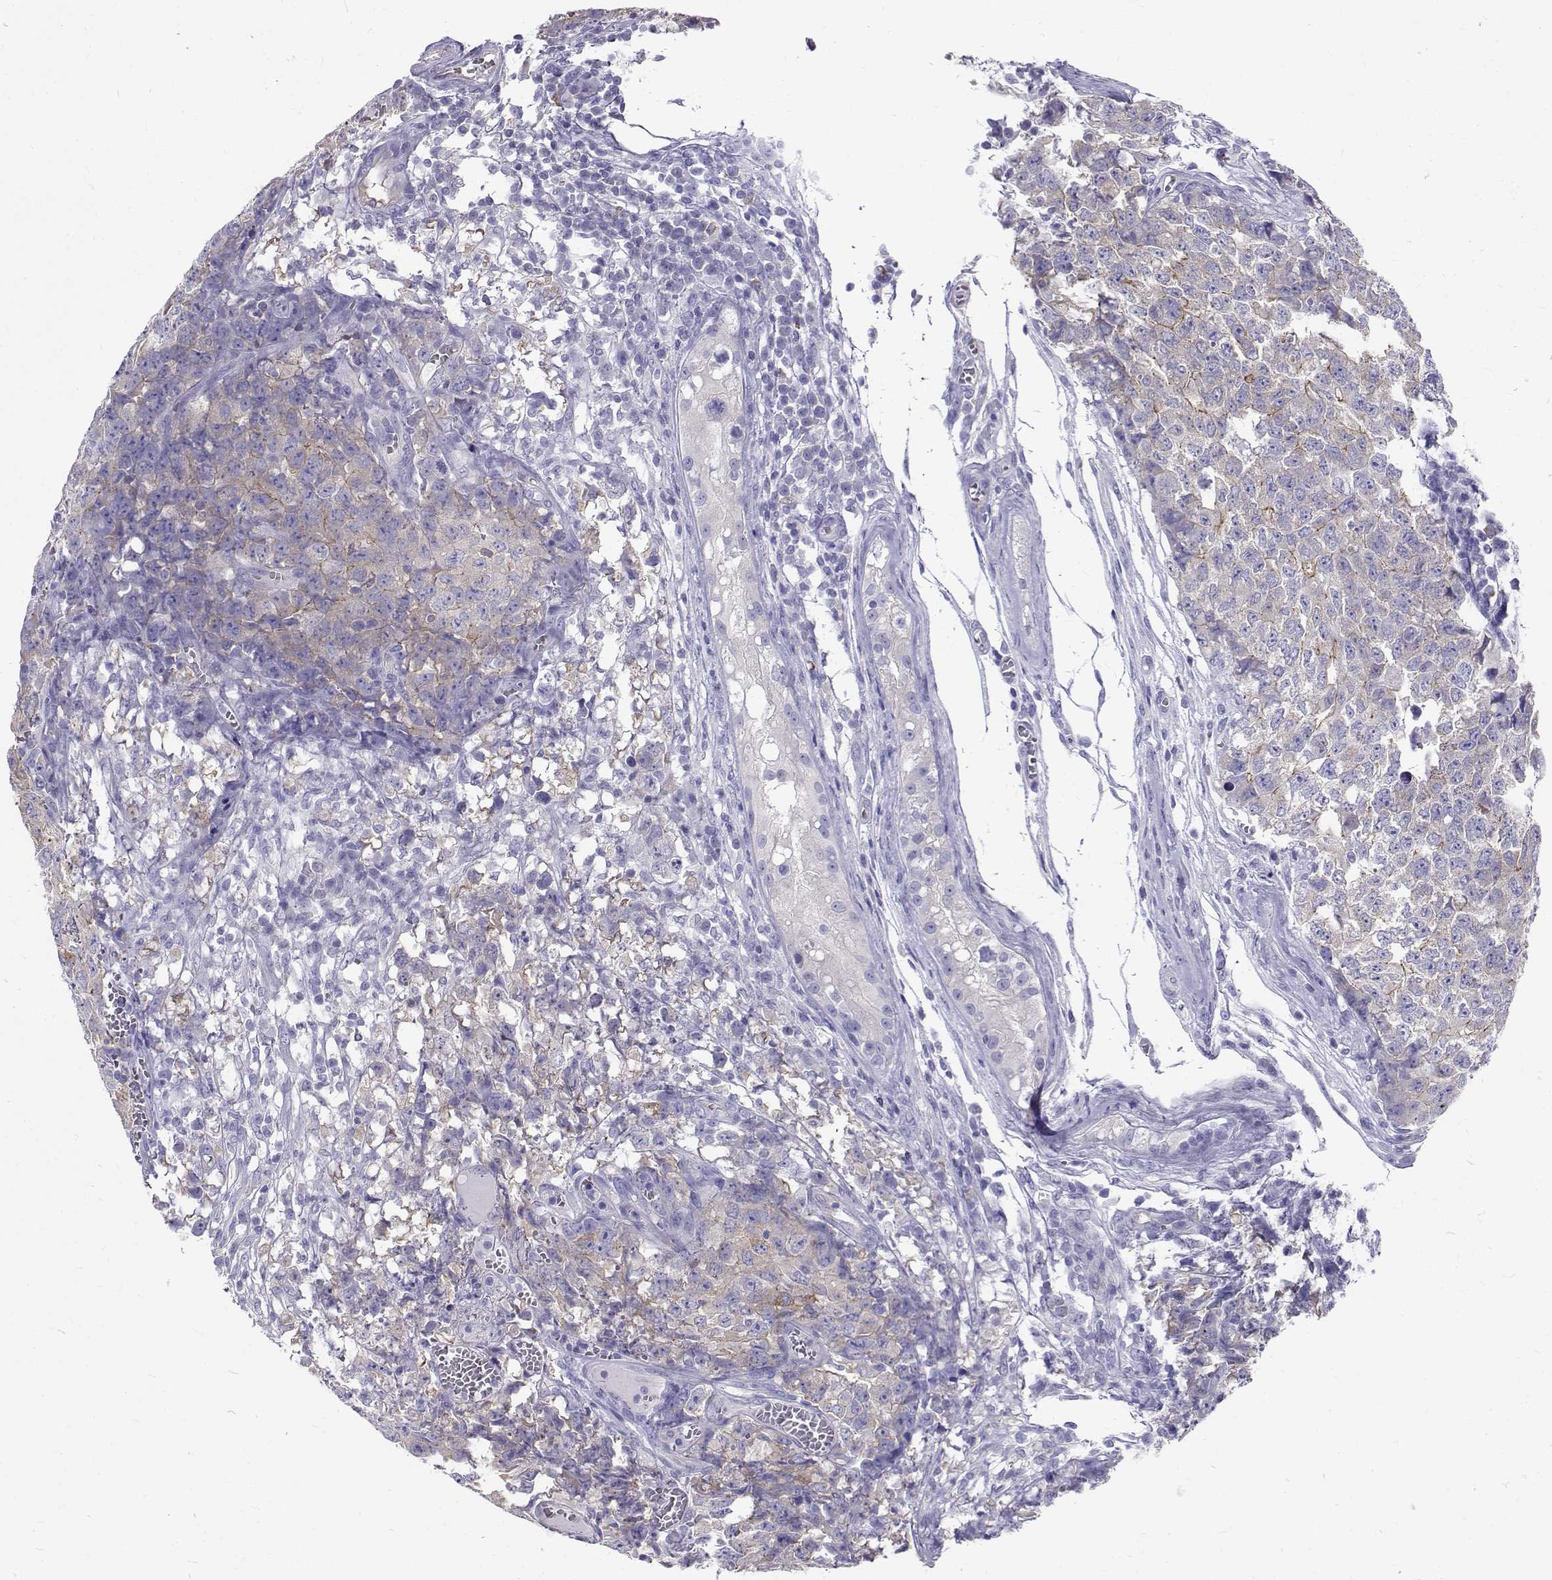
{"staining": {"intensity": "weak", "quantity": "<25%", "location": "cytoplasmic/membranous"}, "tissue": "testis cancer", "cell_type": "Tumor cells", "image_type": "cancer", "snomed": [{"axis": "morphology", "description": "Carcinoma, Embryonal, NOS"}, {"axis": "topography", "description": "Testis"}], "caption": "DAB immunohistochemical staining of testis cancer demonstrates no significant positivity in tumor cells.", "gene": "IGSF1", "patient": {"sex": "male", "age": 23}}